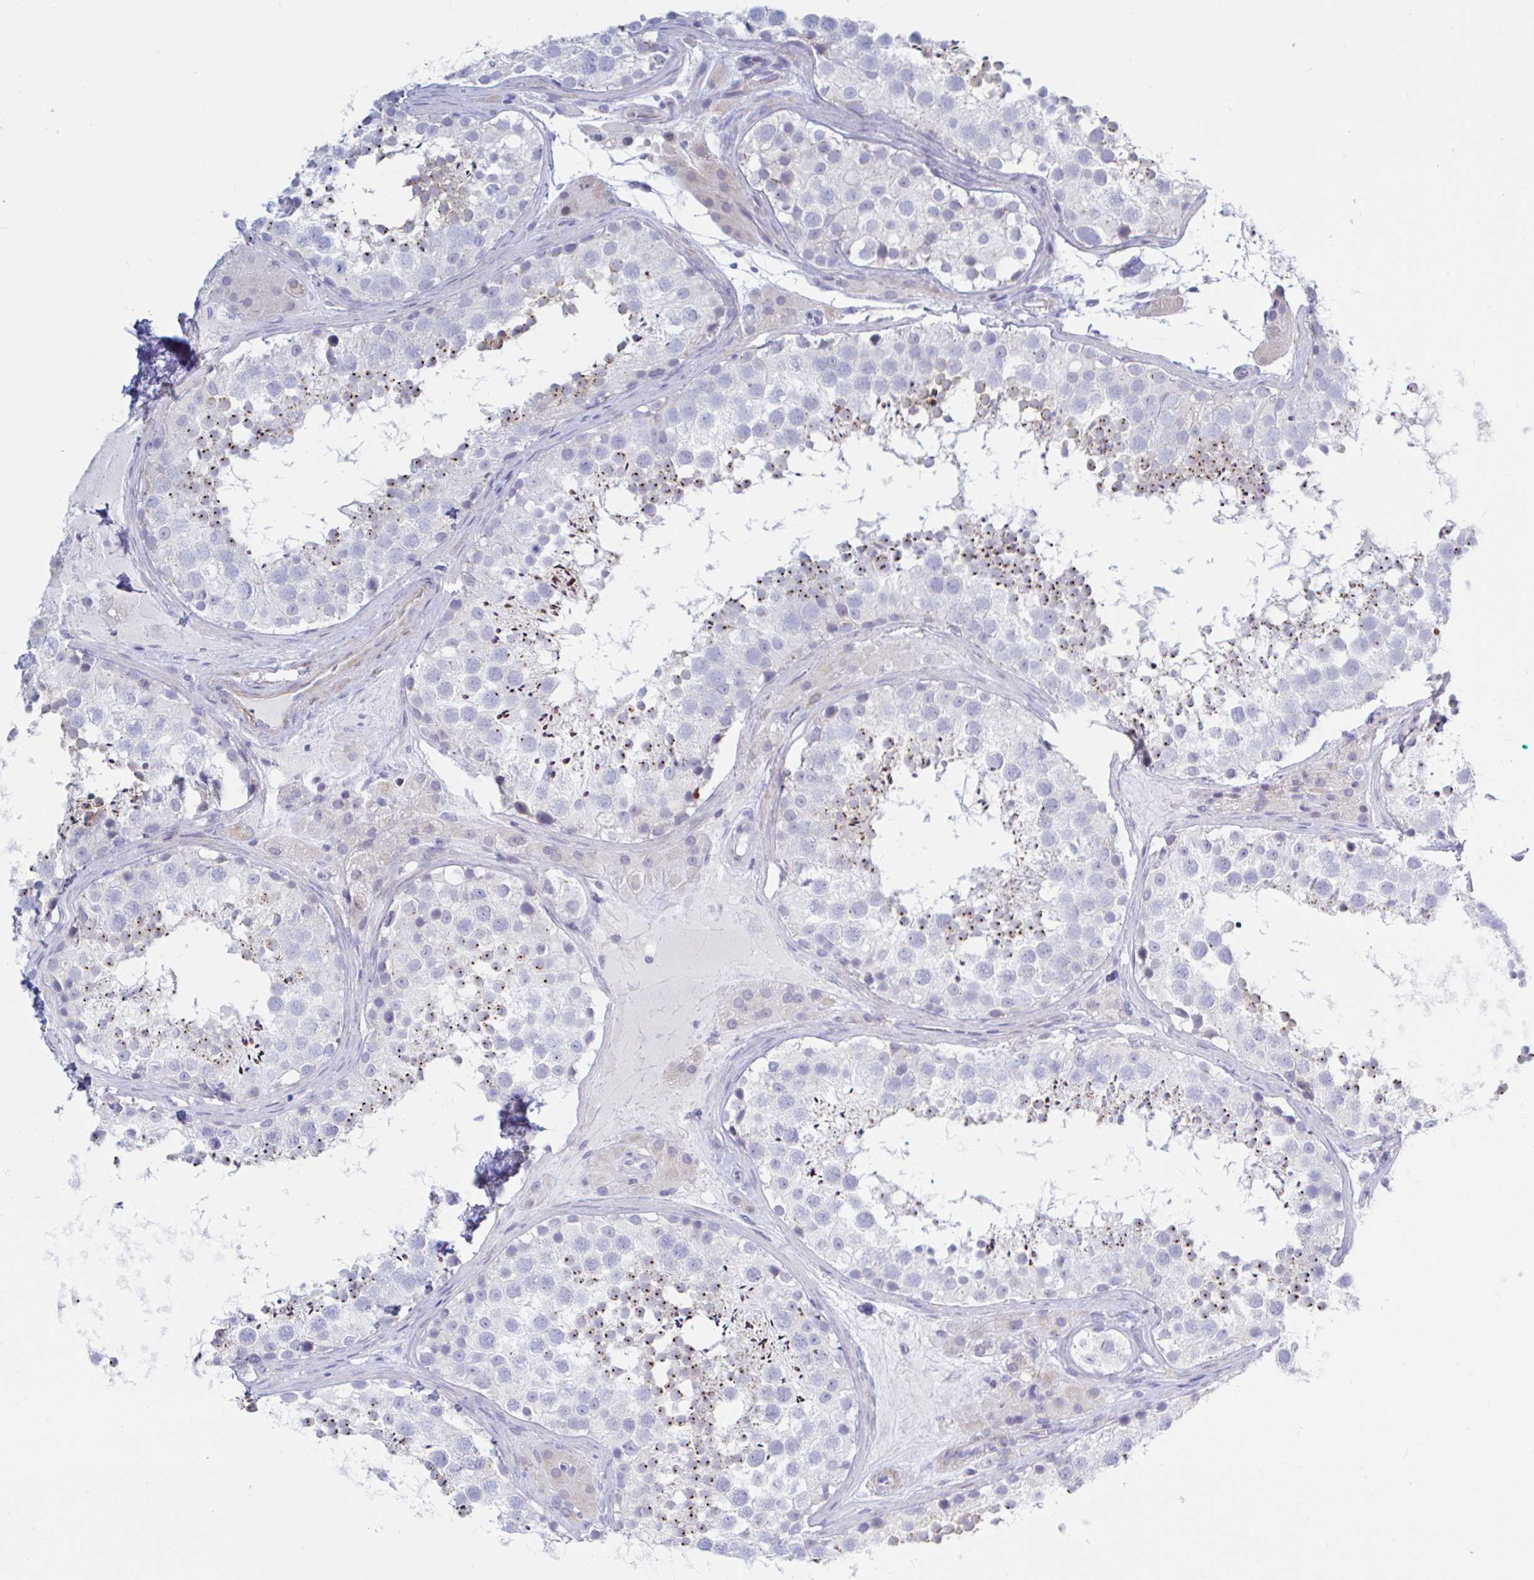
{"staining": {"intensity": "strong", "quantity": "<25%", "location": "cytoplasmic/membranous"}, "tissue": "testis", "cell_type": "Cells in seminiferous ducts", "image_type": "normal", "snomed": [{"axis": "morphology", "description": "Normal tissue, NOS"}, {"axis": "topography", "description": "Testis"}], "caption": "Immunohistochemical staining of unremarkable human testis displays <25% levels of strong cytoplasmic/membranous protein positivity in about <25% of cells in seminiferous ducts.", "gene": "ENSG00000271254", "patient": {"sex": "male", "age": 41}}